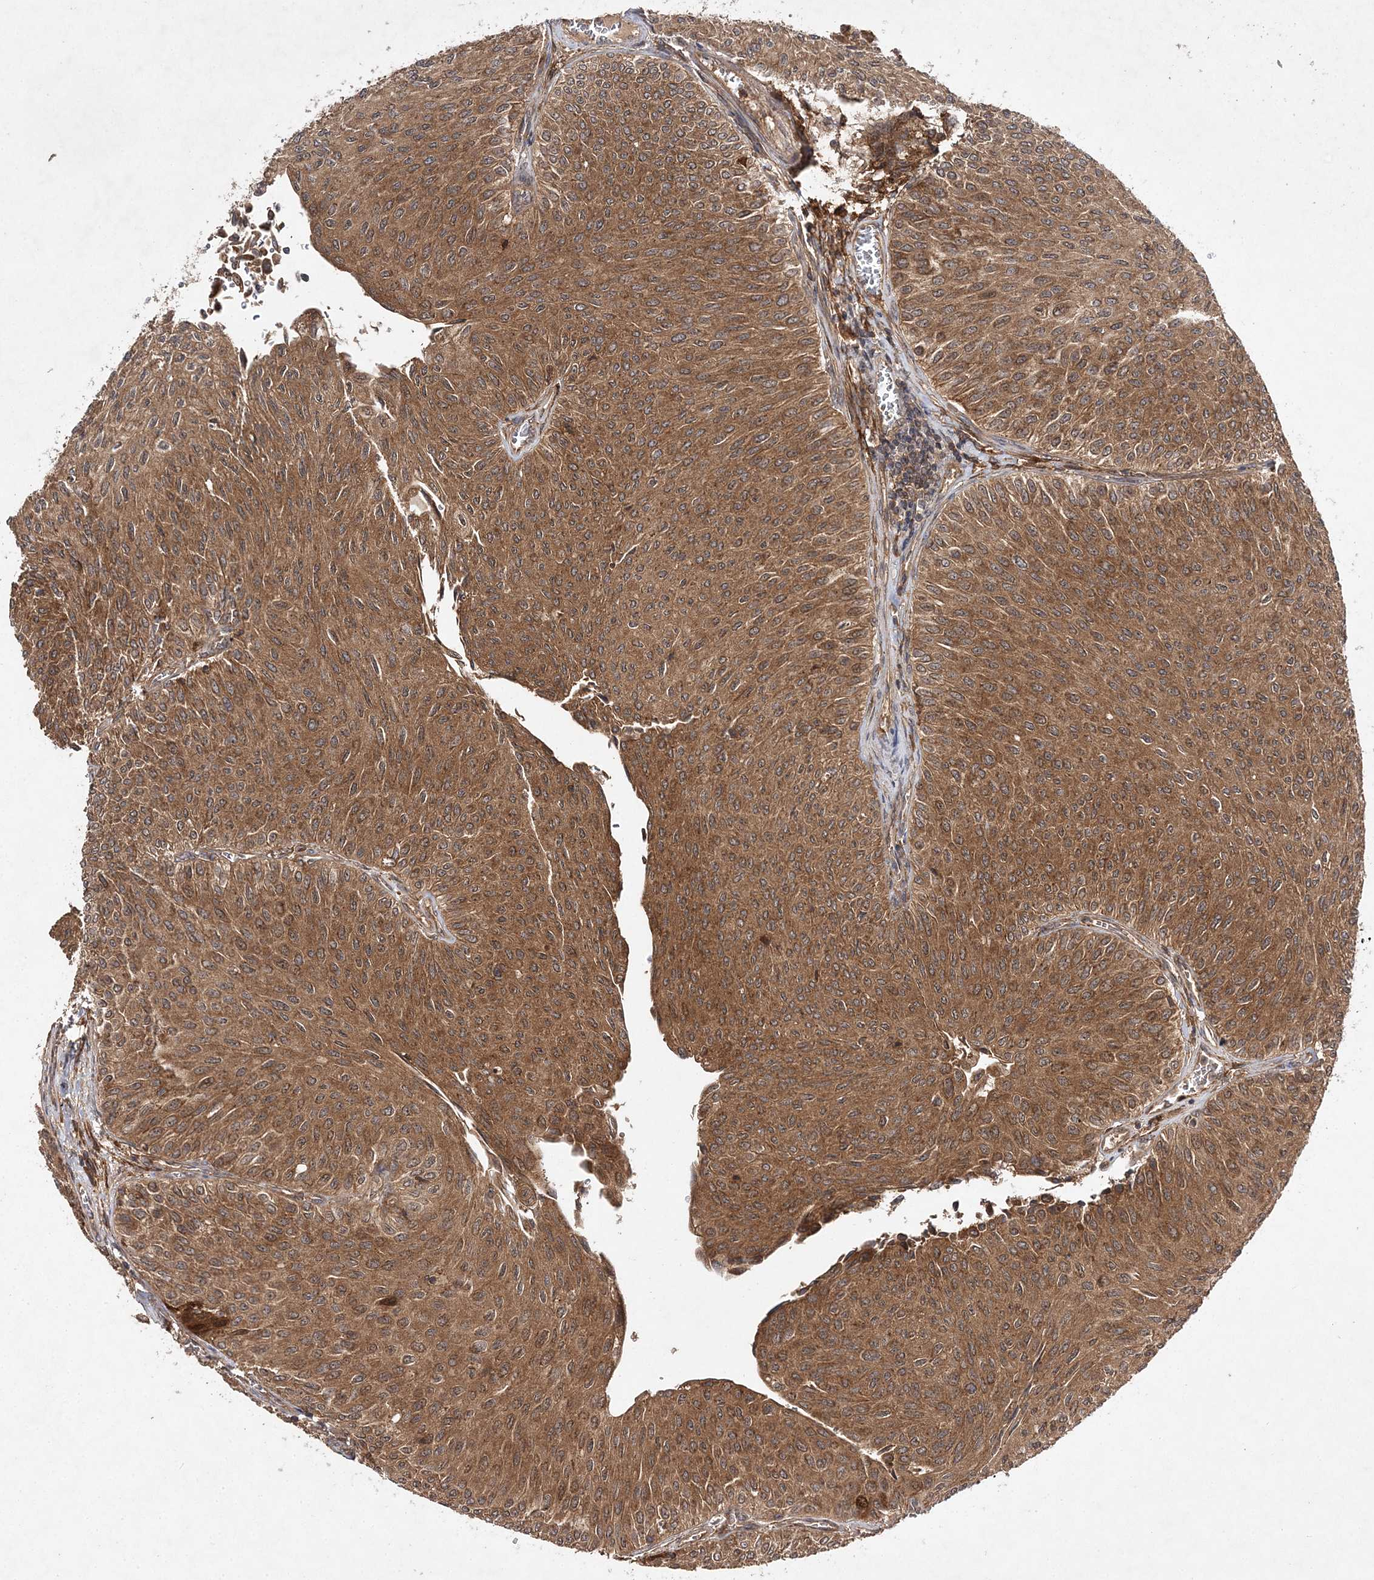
{"staining": {"intensity": "moderate", "quantity": ">75%", "location": "cytoplasmic/membranous"}, "tissue": "urothelial cancer", "cell_type": "Tumor cells", "image_type": "cancer", "snomed": [{"axis": "morphology", "description": "Urothelial carcinoma, Low grade"}, {"axis": "topography", "description": "Urinary bladder"}], "caption": "Urothelial carcinoma (low-grade) stained with DAB (3,3'-diaminobenzidine) immunohistochemistry exhibits medium levels of moderate cytoplasmic/membranous positivity in approximately >75% of tumor cells.", "gene": "TMEM9B", "patient": {"sex": "male", "age": 78}}